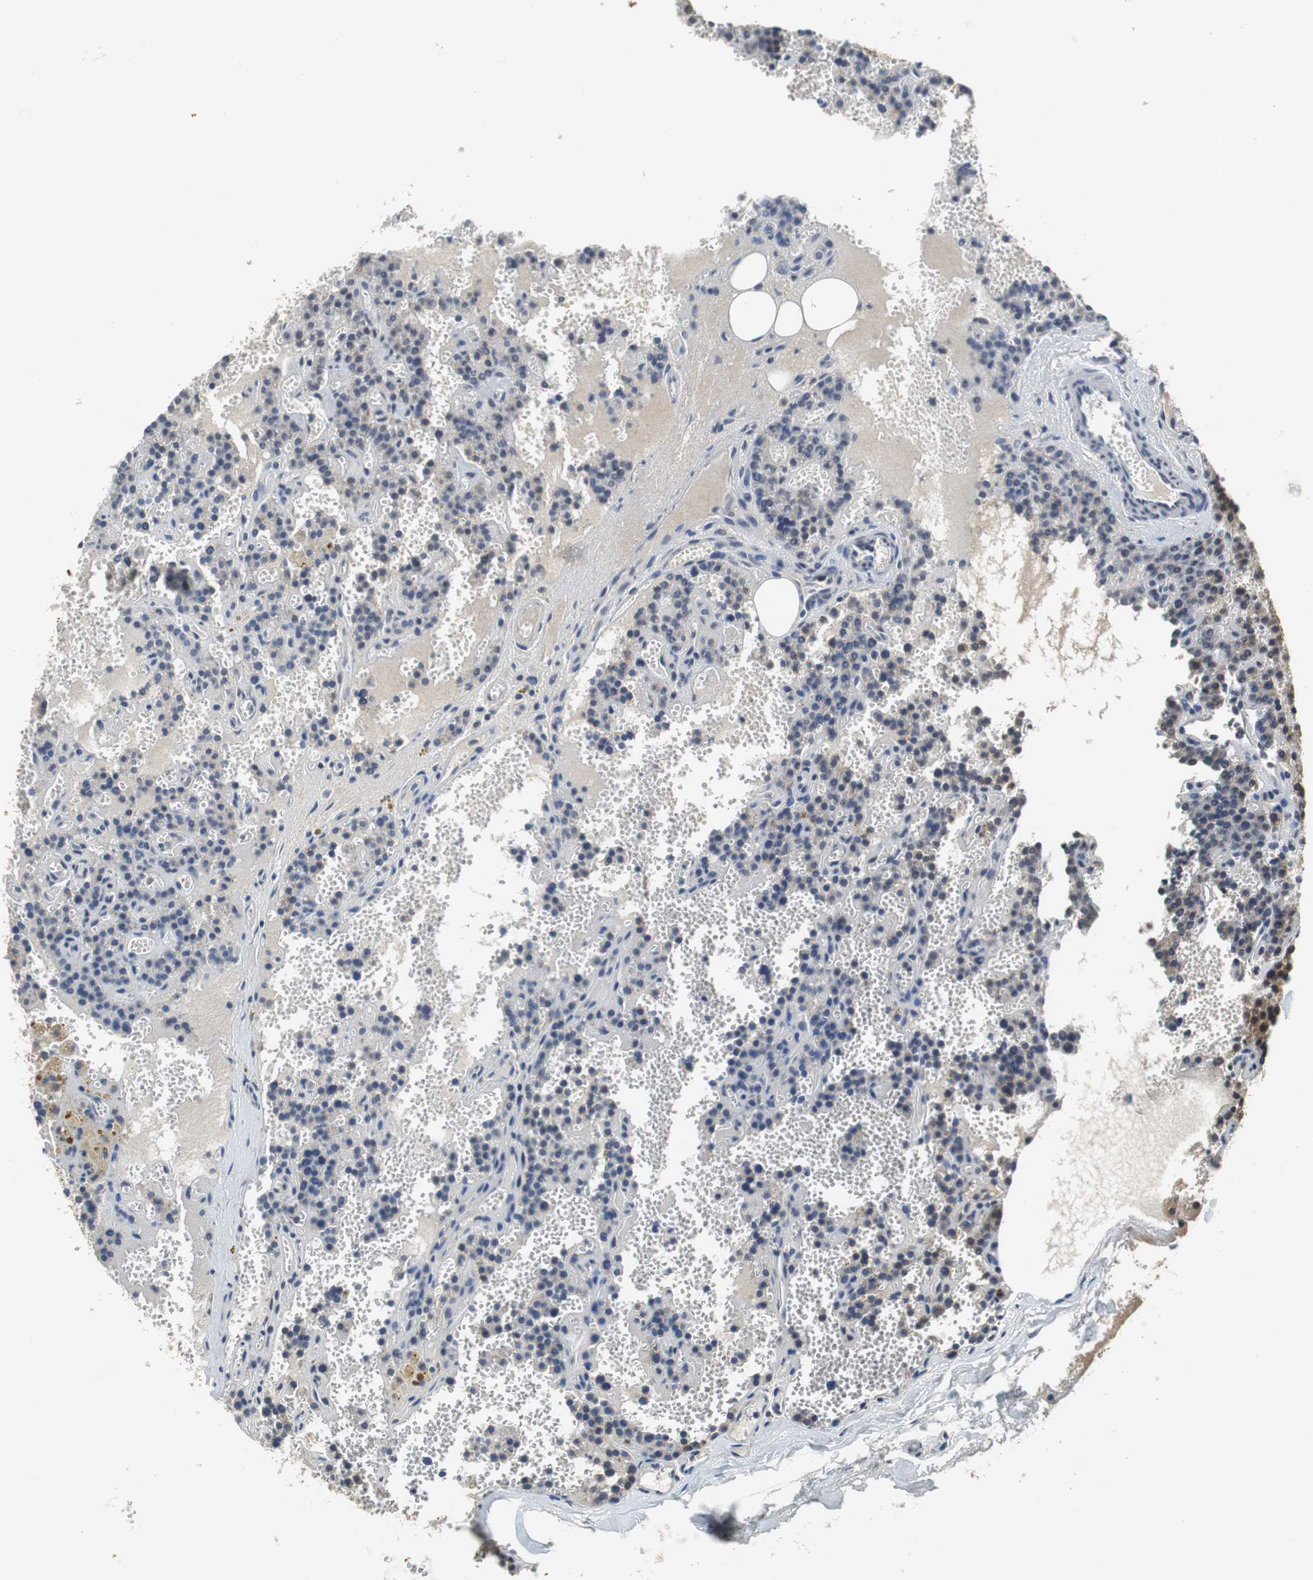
{"staining": {"intensity": "strong", "quantity": ">75%", "location": "cytoplasmic/membranous"}, "tissue": "parathyroid gland", "cell_type": "Glandular cells", "image_type": "normal", "snomed": [{"axis": "morphology", "description": "Normal tissue, NOS"}, {"axis": "topography", "description": "Parathyroid gland"}], "caption": "Protein expression analysis of normal human parathyroid gland reveals strong cytoplasmic/membranous positivity in approximately >75% of glandular cells. (IHC, brightfield microscopy, high magnification).", "gene": "GSTK1", "patient": {"sex": "male", "age": 25}}